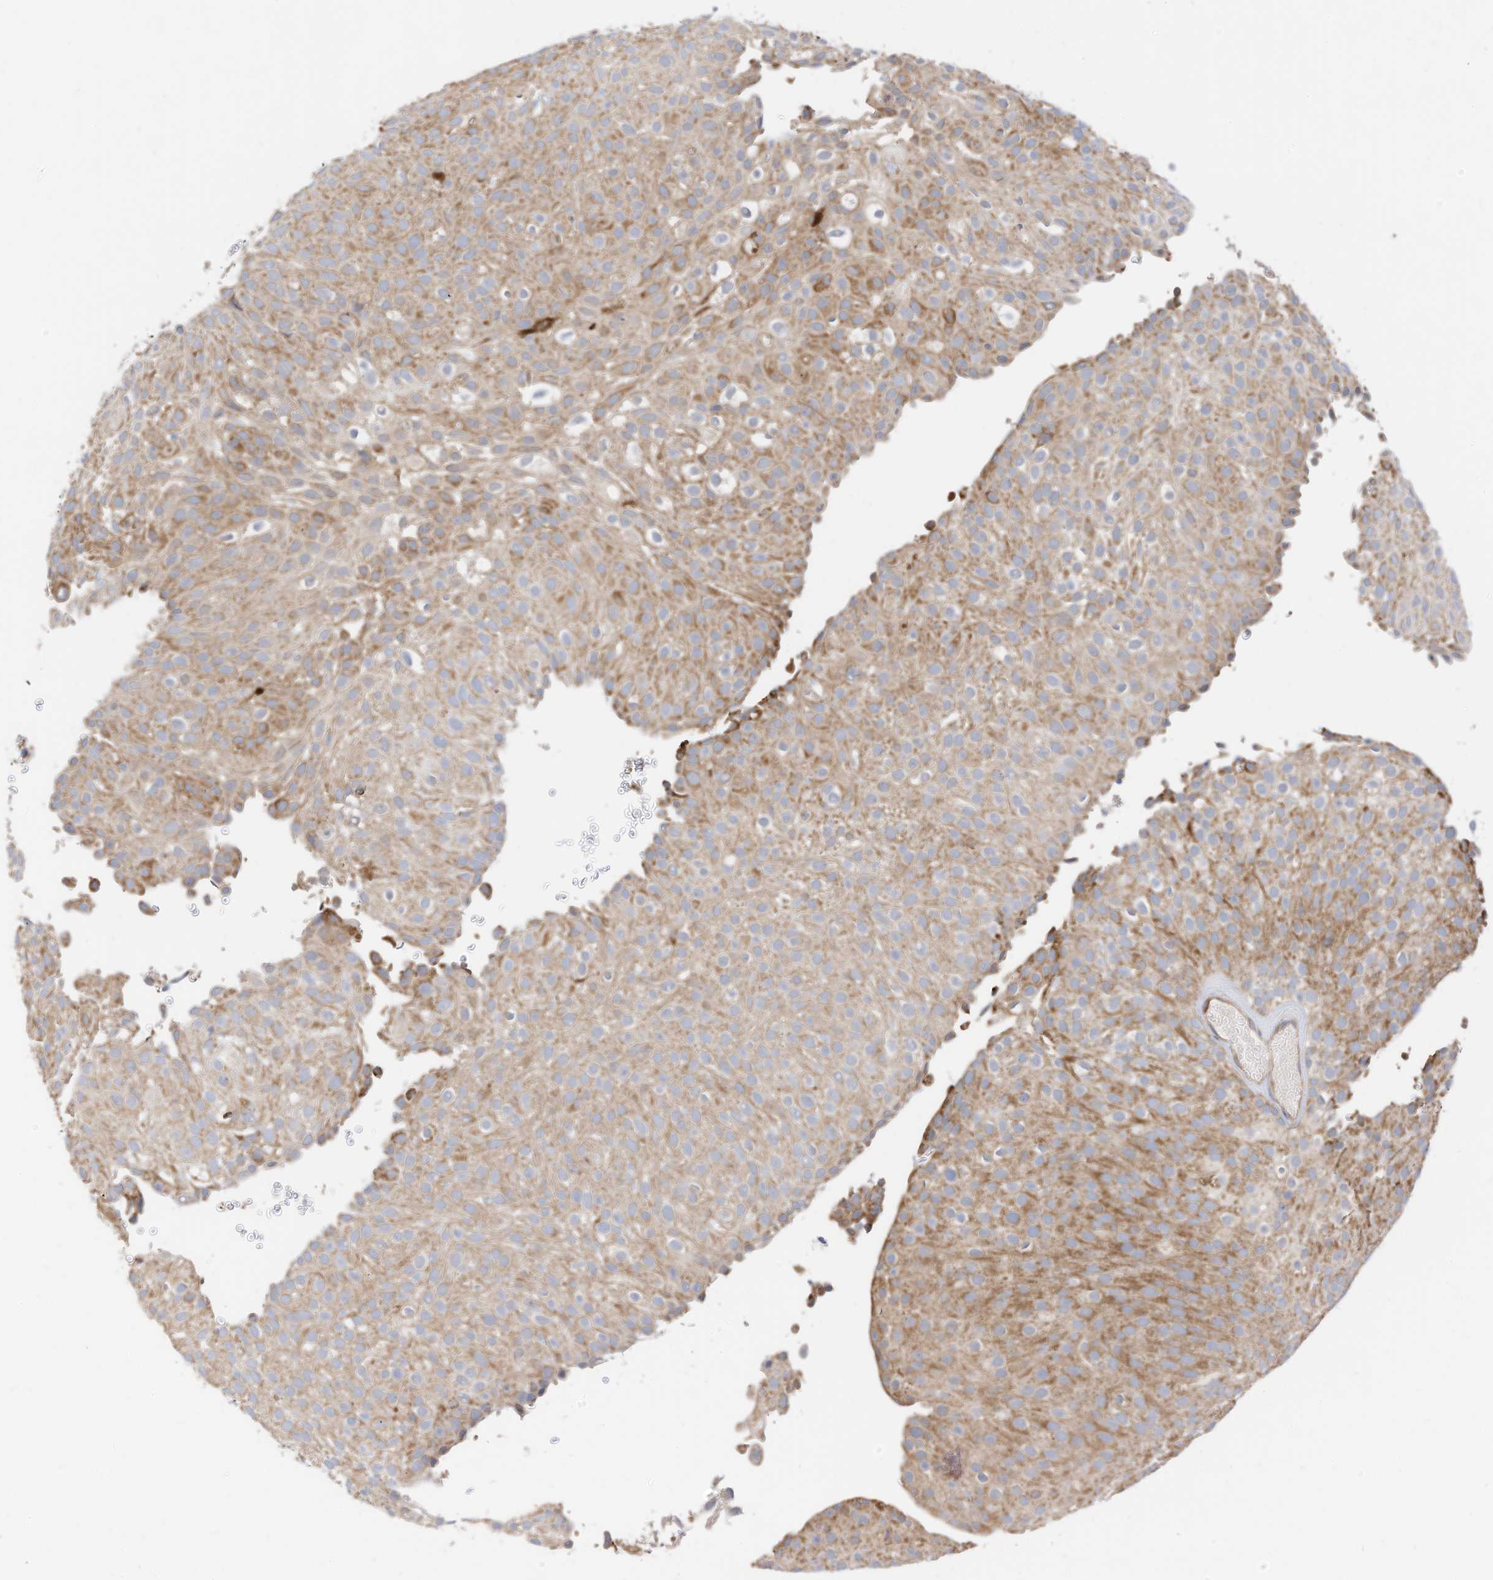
{"staining": {"intensity": "moderate", "quantity": ">75%", "location": "cytoplasmic/membranous"}, "tissue": "urothelial cancer", "cell_type": "Tumor cells", "image_type": "cancer", "snomed": [{"axis": "morphology", "description": "Urothelial carcinoma, Low grade"}, {"axis": "topography", "description": "Urinary bladder"}], "caption": "This histopathology image shows IHC staining of urothelial cancer, with medium moderate cytoplasmic/membranous positivity in approximately >75% of tumor cells.", "gene": "METTL6", "patient": {"sex": "male", "age": 78}}